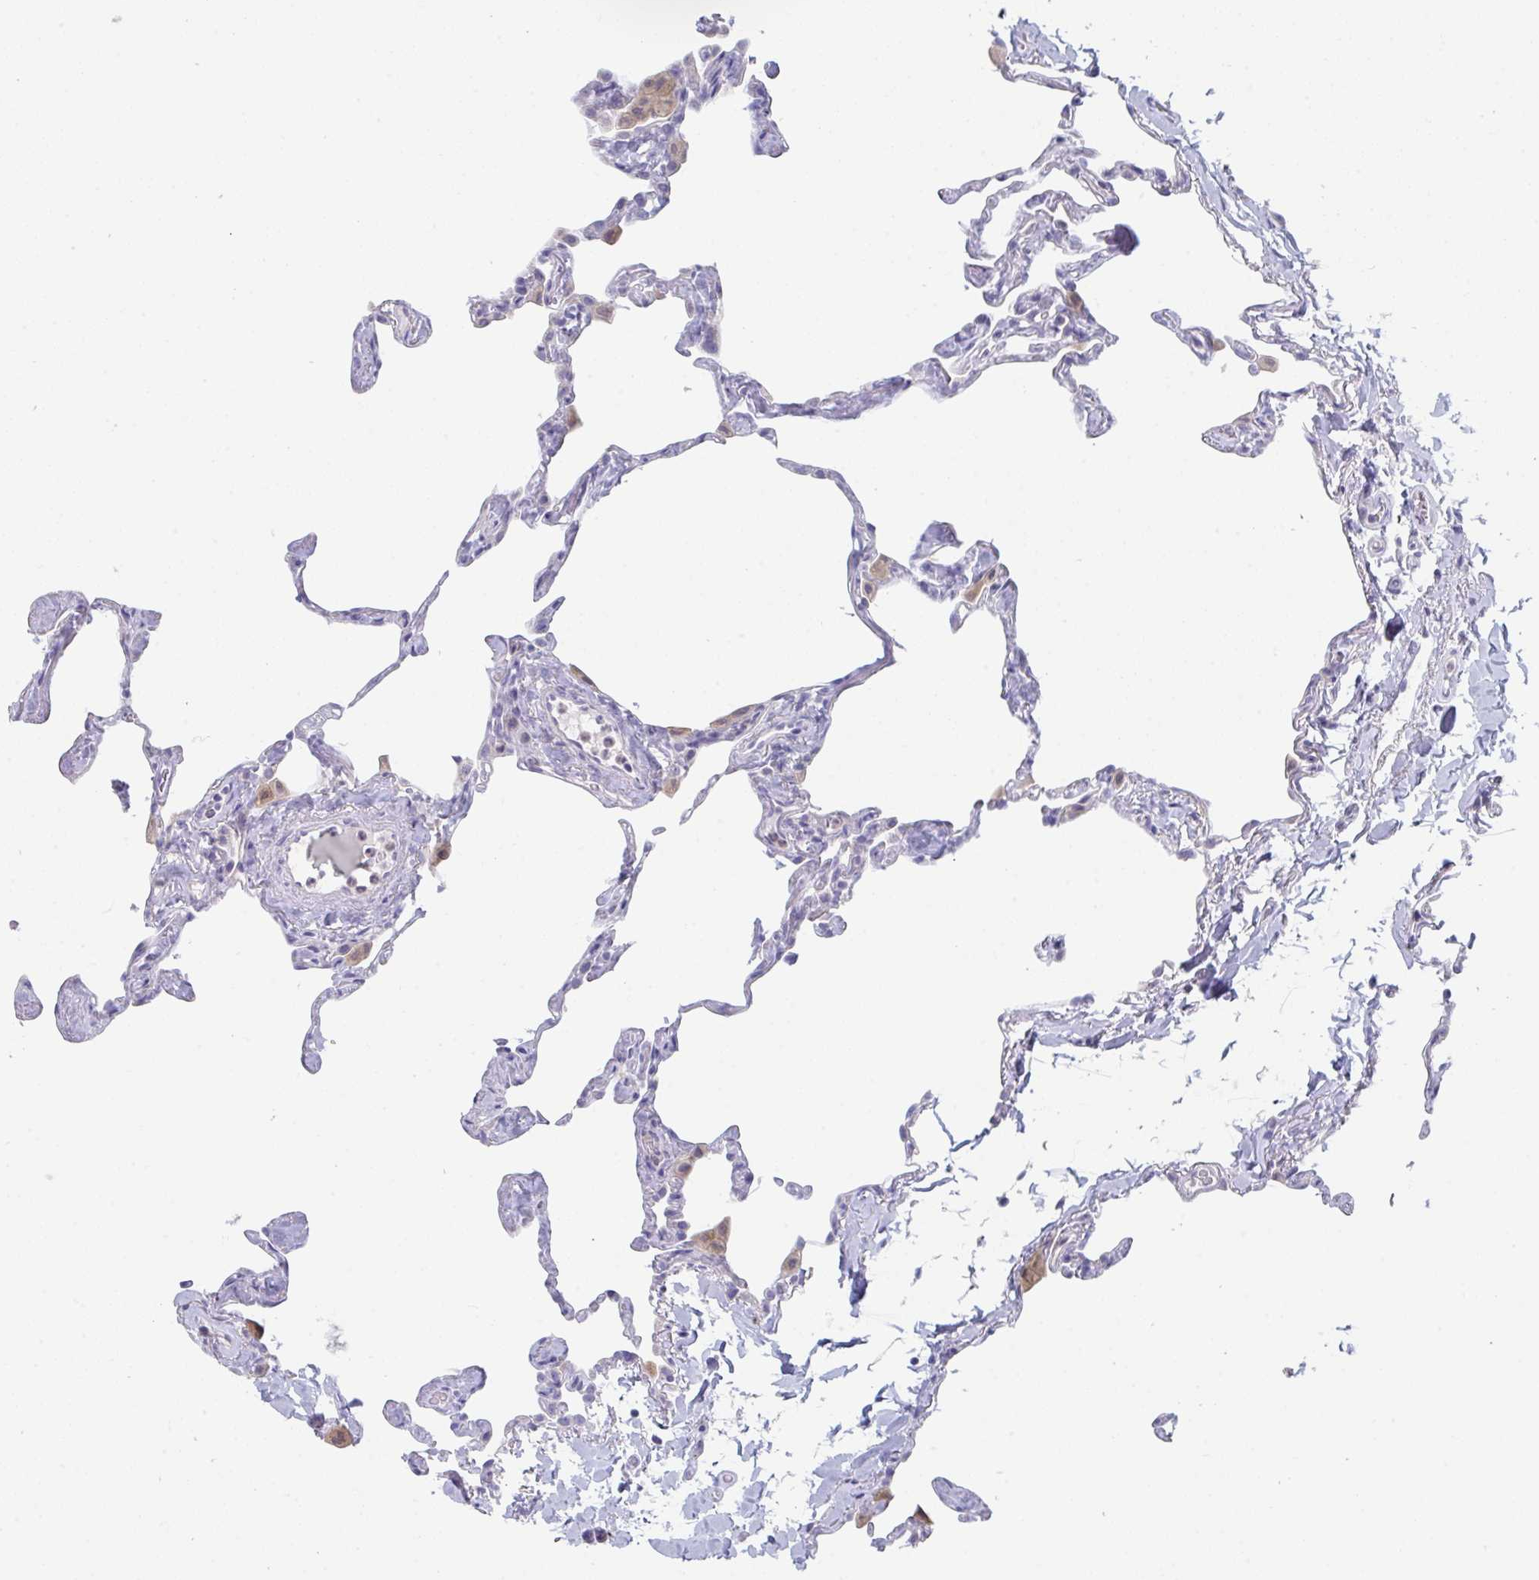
{"staining": {"intensity": "negative", "quantity": "none", "location": "none"}, "tissue": "lung", "cell_type": "Alveolar cells", "image_type": "normal", "snomed": [{"axis": "morphology", "description": "Normal tissue, NOS"}, {"axis": "topography", "description": "Lung"}], "caption": "Immunohistochemistry (IHC) of normal human lung shows no positivity in alveolar cells.", "gene": "PTPRD", "patient": {"sex": "male", "age": 65}}